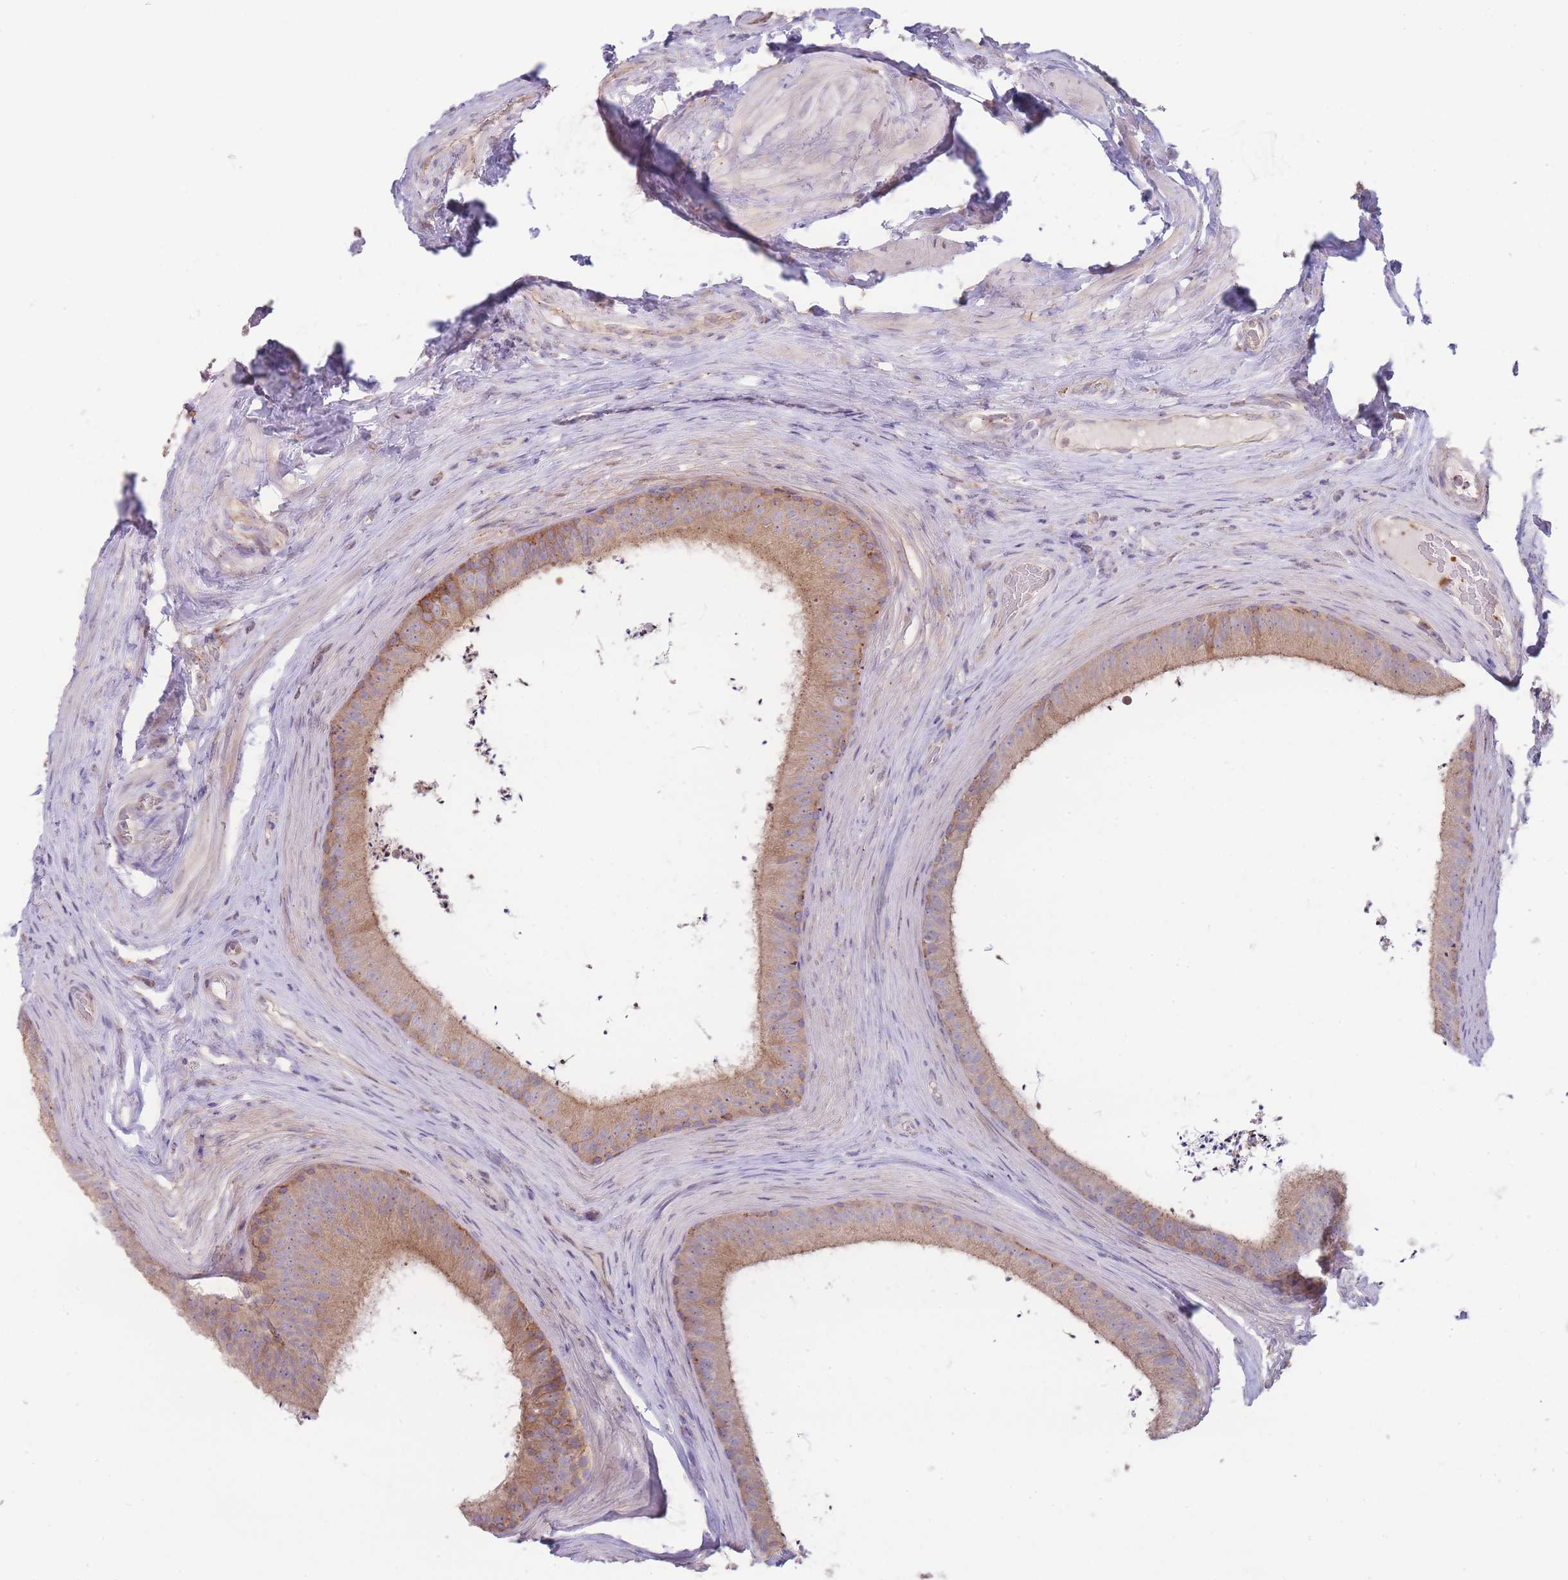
{"staining": {"intensity": "moderate", "quantity": ">75%", "location": "cytoplasmic/membranous"}, "tissue": "epididymis", "cell_type": "Glandular cells", "image_type": "normal", "snomed": [{"axis": "morphology", "description": "Normal tissue, NOS"}, {"axis": "topography", "description": "Testis"}, {"axis": "topography", "description": "Epididymis"}], "caption": "The histopathology image demonstrates immunohistochemical staining of unremarkable epididymis. There is moderate cytoplasmic/membranous positivity is present in approximately >75% of glandular cells.", "gene": "STEAP3", "patient": {"sex": "male", "age": 41}}